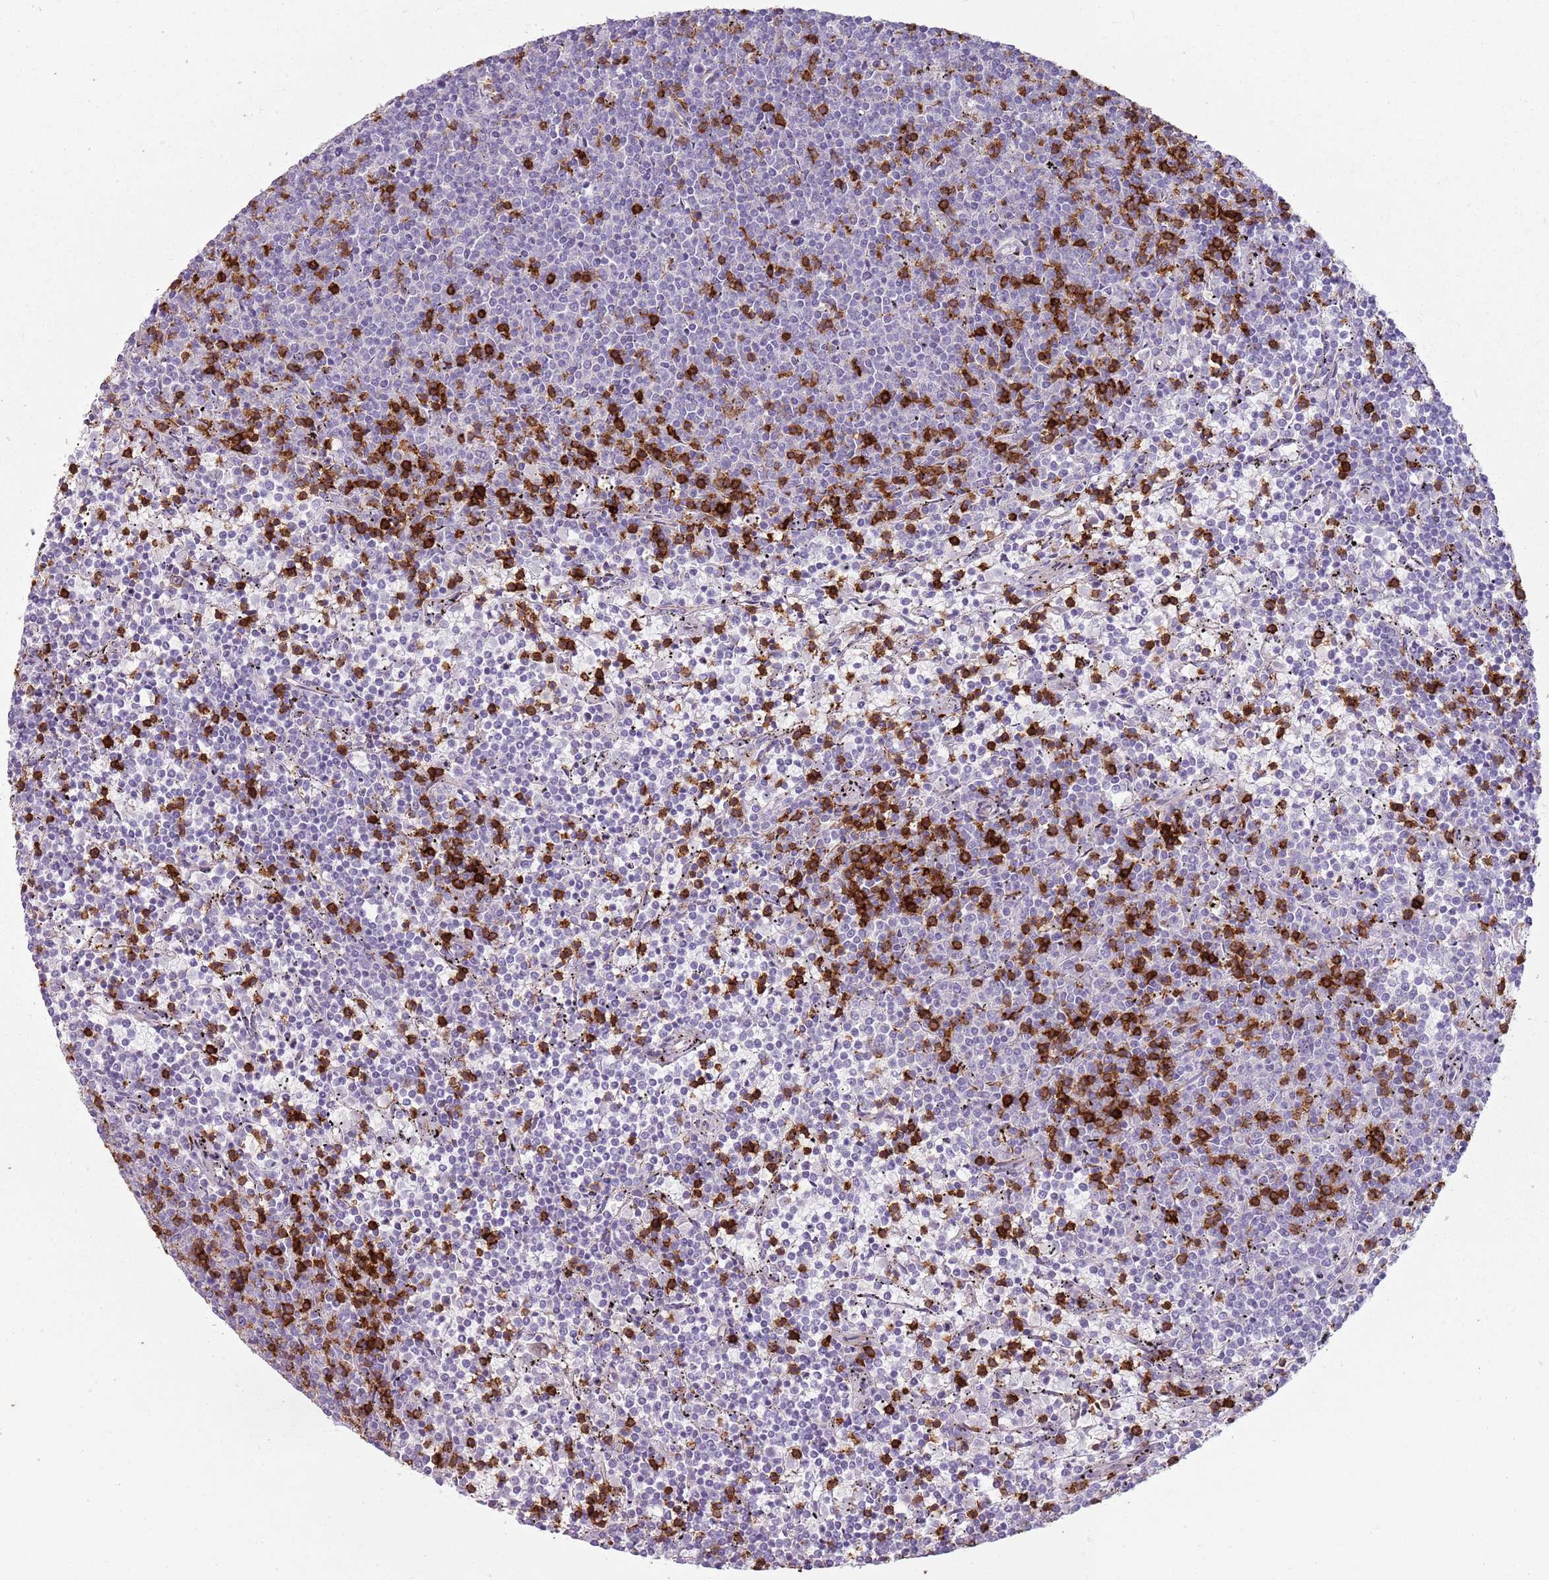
{"staining": {"intensity": "negative", "quantity": "none", "location": "none"}, "tissue": "lymphoma", "cell_type": "Tumor cells", "image_type": "cancer", "snomed": [{"axis": "morphology", "description": "Malignant lymphoma, non-Hodgkin's type, Low grade"}, {"axis": "topography", "description": "Spleen"}], "caption": "Protein analysis of lymphoma reveals no significant positivity in tumor cells.", "gene": "ZNF583", "patient": {"sex": "female", "age": 50}}